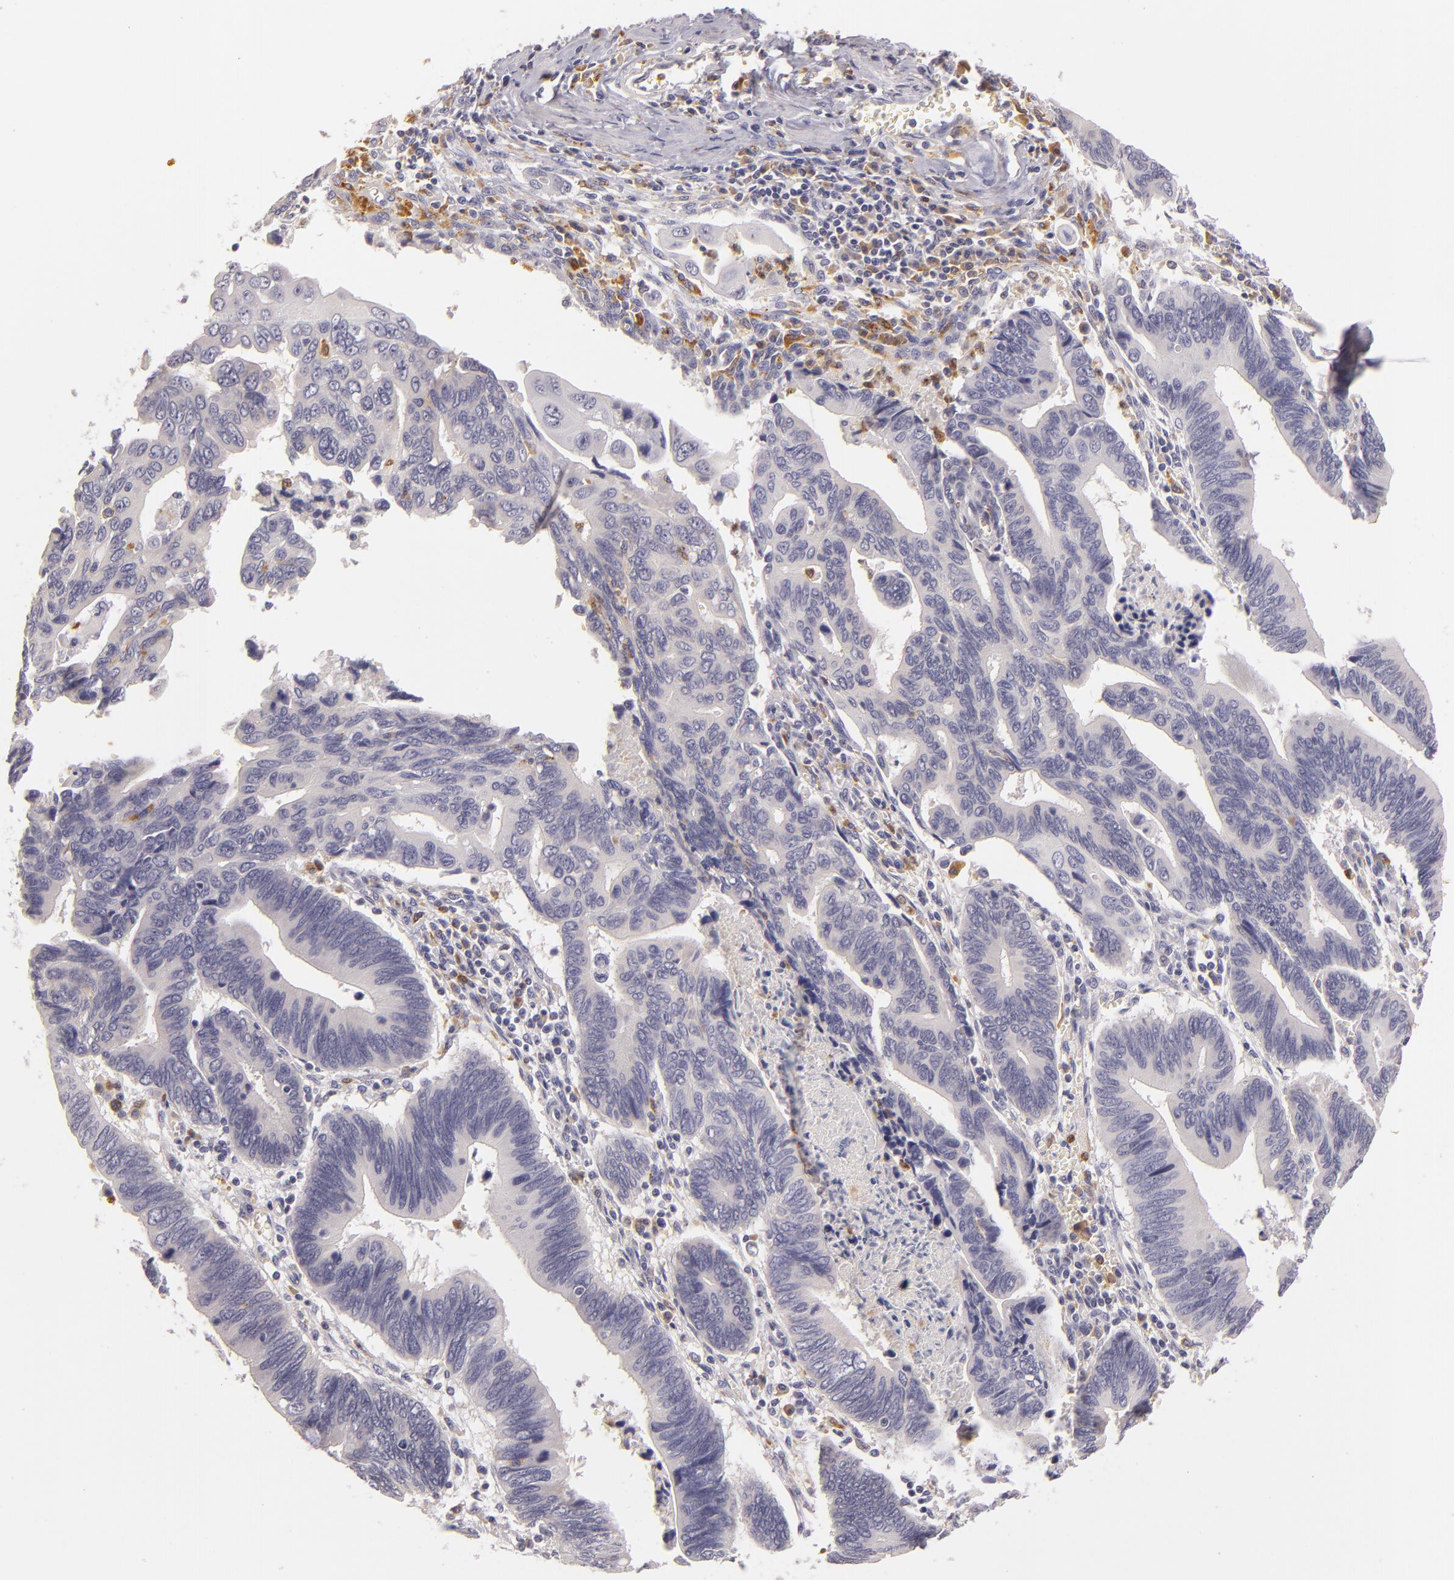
{"staining": {"intensity": "negative", "quantity": "none", "location": "none"}, "tissue": "pancreatic cancer", "cell_type": "Tumor cells", "image_type": "cancer", "snomed": [{"axis": "morphology", "description": "Adenocarcinoma, NOS"}, {"axis": "topography", "description": "Pancreas"}], "caption": "Pancreatic adenocarcinoma was stained to show a protein in brown. There is no significant staining in tumor cells.", "gene": "TLR8", "patient": {"sex": "female", "age": 70}}